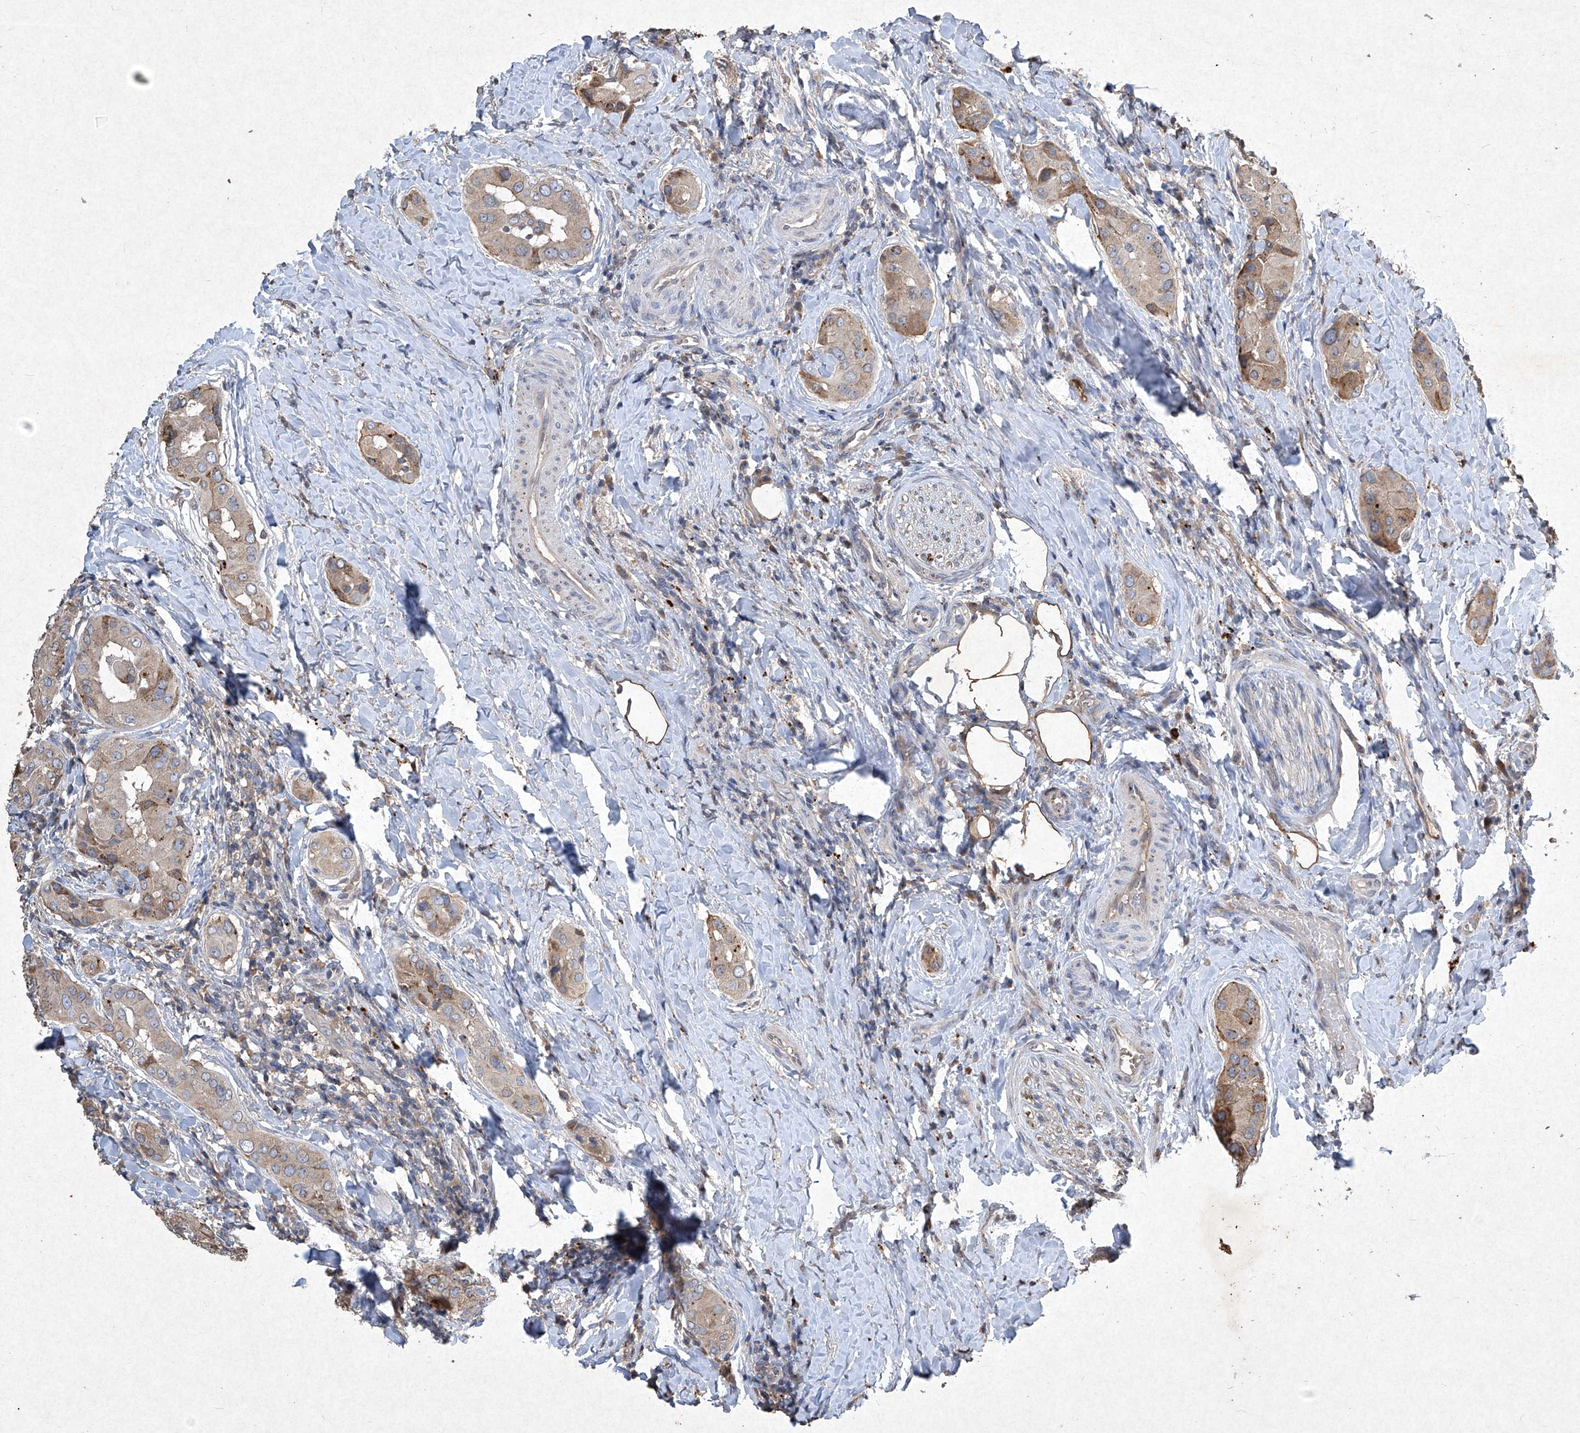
{"staining": {"intensity": "moderate", "quantity": ">75%", "location": "cytoplasmic/membranous"}, "tissue": "thyroid cancer", "cell_type": "Tumor cells", "image_type": "cancer", "snomed": [{"axis": "morphology", "description": "Papillary adenocarcinoma, NOS"}, {"axis": "topography", "description": "Thyroid gland"}], "caption": "Immunohistochemistry (IHC) of human thyroid cancer reveals medium levels of moderate cytoplasmic/membranous positivity in approximately >75% of tumor cells. (DAB IHC, brown staining for protein, blue staining for nuclei).", "gene": "MED16", "patient": {"sex": "male", "age": 33}}